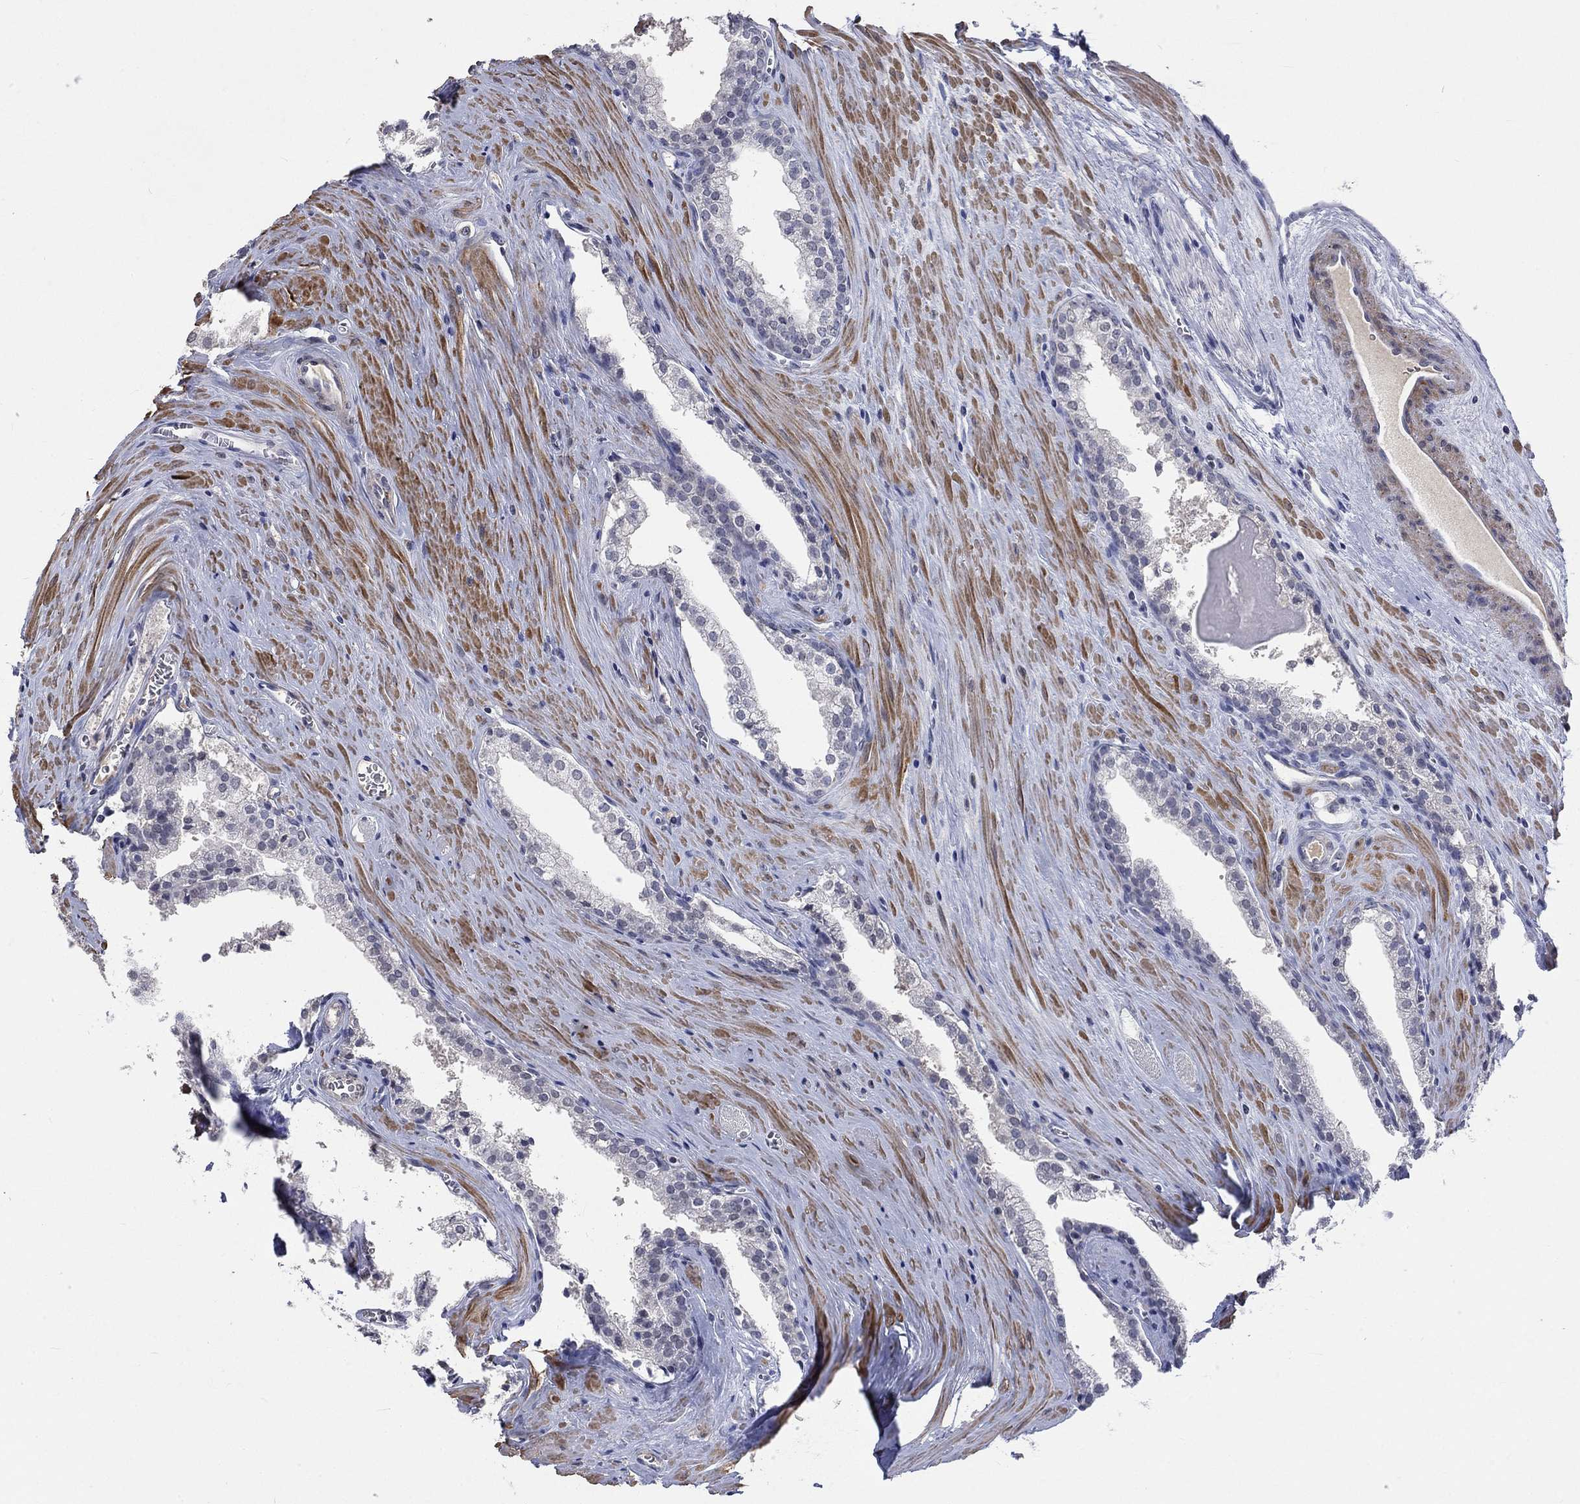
{"staining": {"intensity": "negative", "quantity": "none", "location": "none"}, "tissue": "prostate cancer", "cell_type": "Tumor cells", "image_type": "cancer", "snomed": [{"axis": "morphology", "description": "Adenocarcinoma, NOS"}, {"axis": "topography", "description": "Prostate"}], "caption": "An immunohistochemistry image of prostate cancer is shown. There is no staining in tumor cells of prostate cancer. Brightfield microscopy of immunohistochemistry stained with DAB (3,3'-diaminobenzidine) (brown) and hematoxylin (blue), captured at high magnification.", "gene": "ZBTB18", "patient": {"sex": "male", "age": 72}}